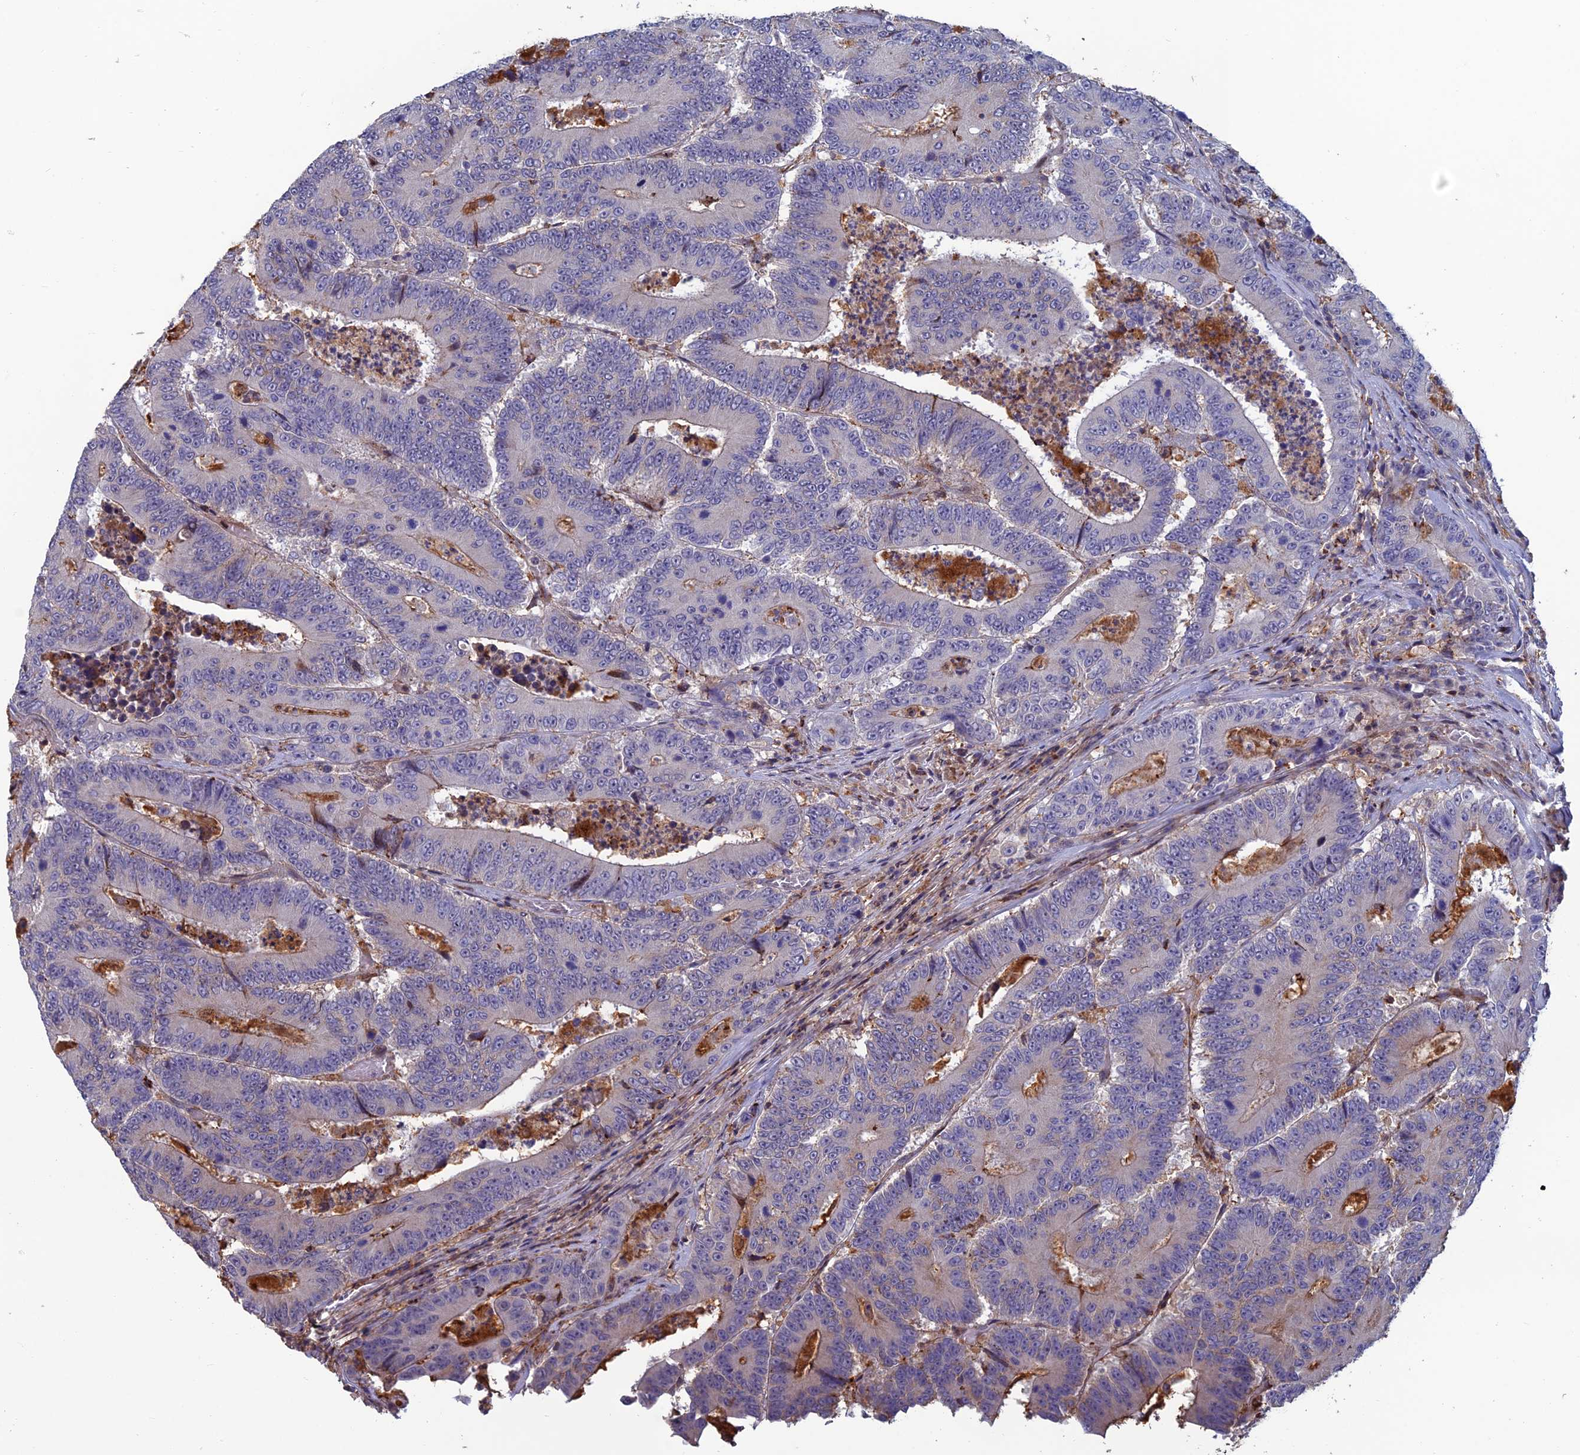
{"staining": {"intensity": "negative", "quantity": "none", "location": "none"}, "tissue": "colorectal cancer", "cell_type": "Tumor cells", "image_type": "cancer", "snomed": [{"axis": "morphology", "description": "Adenocarcinoma, NOS"}, {"axis": "topography", "description": "Colon"}], "caption": "The IHC histopathology image has no significant expression in tumor cells of colorectal cancer (adenocarcinoma) tissue.", "gene": "C15orf62", "patient": {"sex": "male", "age": 83}}